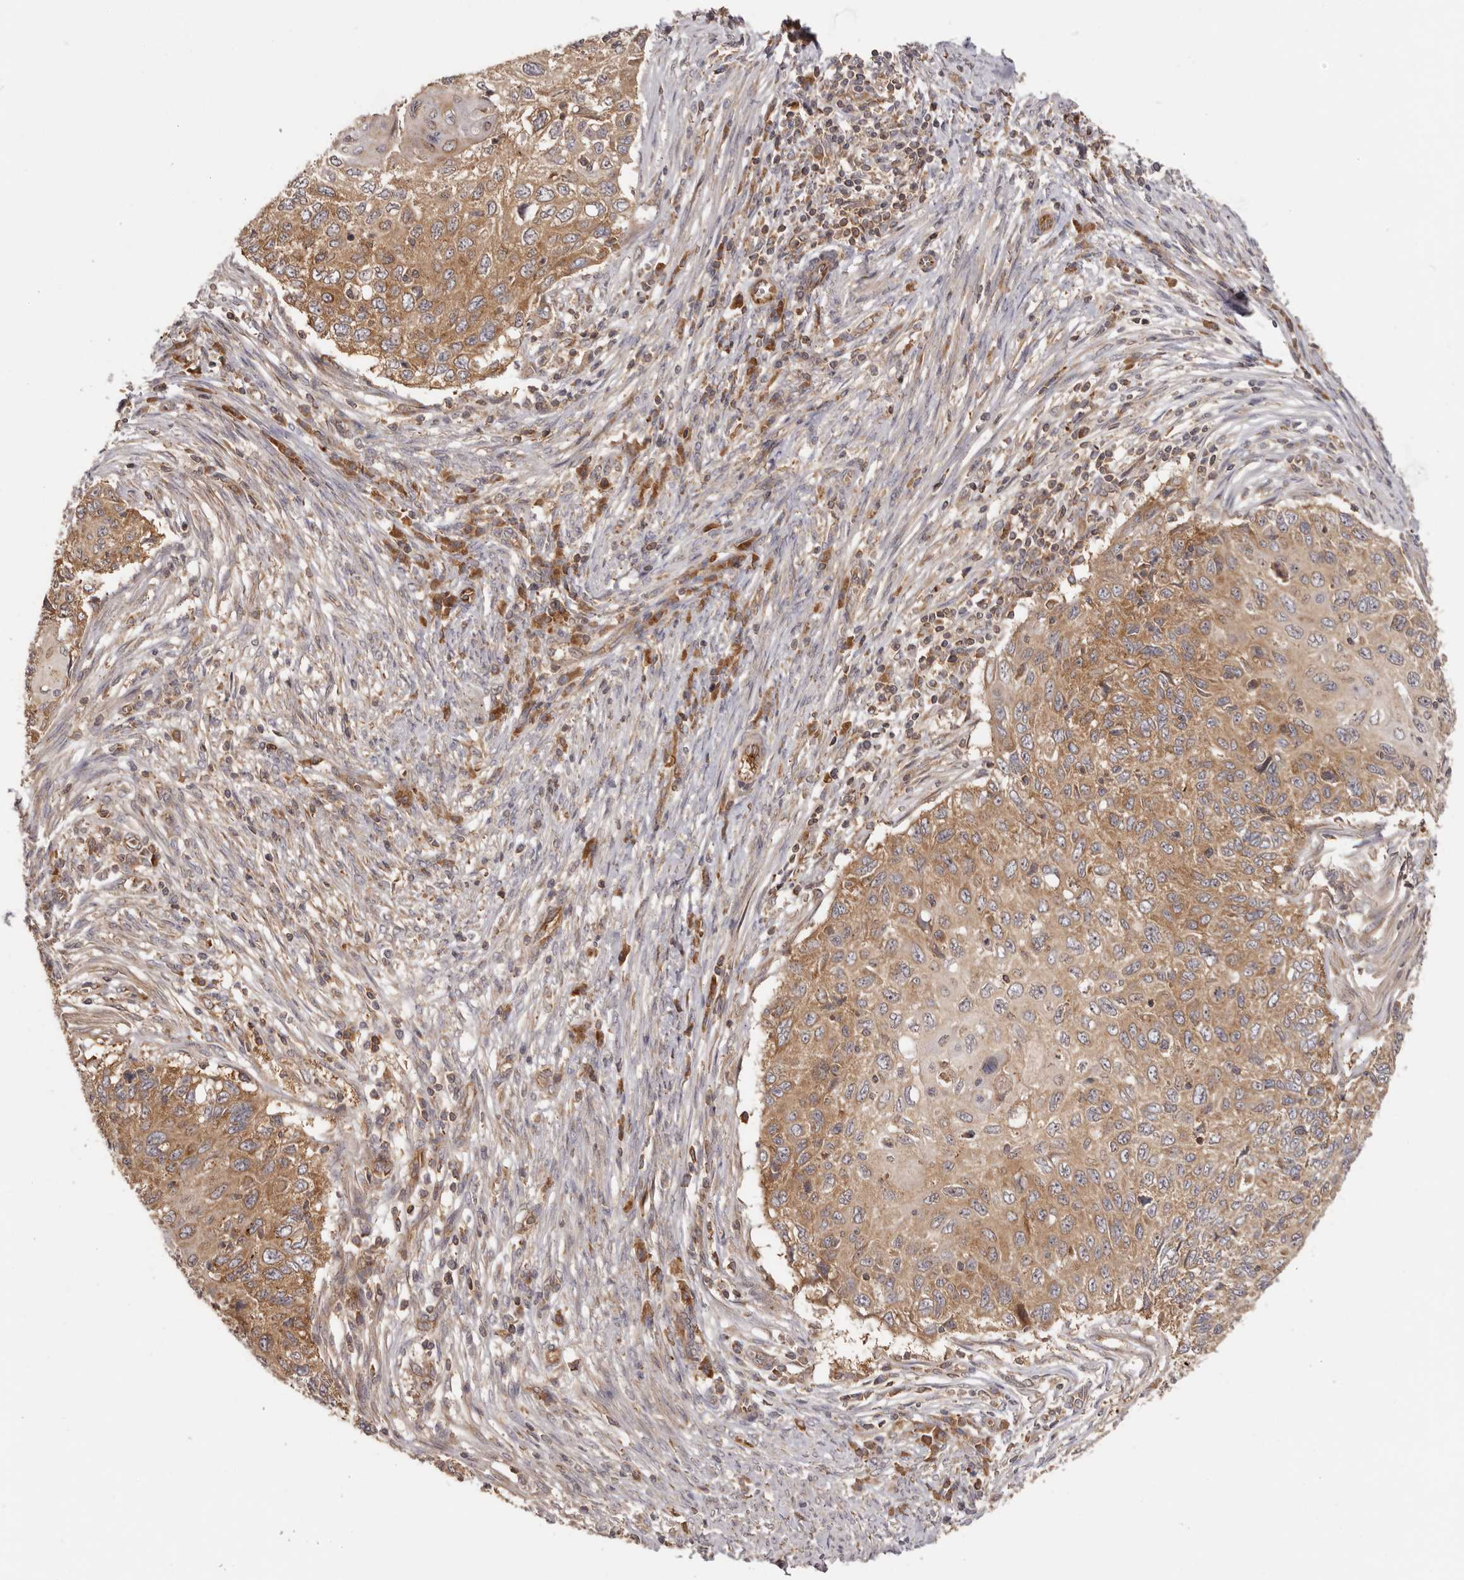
{"staining": {"intensity": "moderate", "quantity": ">75%", "location": "cytoplasmic/membranous"}, "tissue": "cervical cancer", "cell_type": "Tumor cells", "image_type": "cancer", "snomed": [{"axis": "morphology", "description": "Squamous cell carcinoma, NOS"}, {"axis": "topography", "description": "Cervix"}], "caption": "Immunohistochemistry (IHC) histopathology image of neoplastic tissue: cervical cancer (squamous cell carcinoma) stained using immunohistochemistry reveals medium levels of moderate protein expression localized specifically in the cytoplasmic/membranous of tumor cells, appearing as a cytoplasmic/membranous brown color.", "gene": "EEF1E1", "patient": {"sex": "female", "age": 70}}